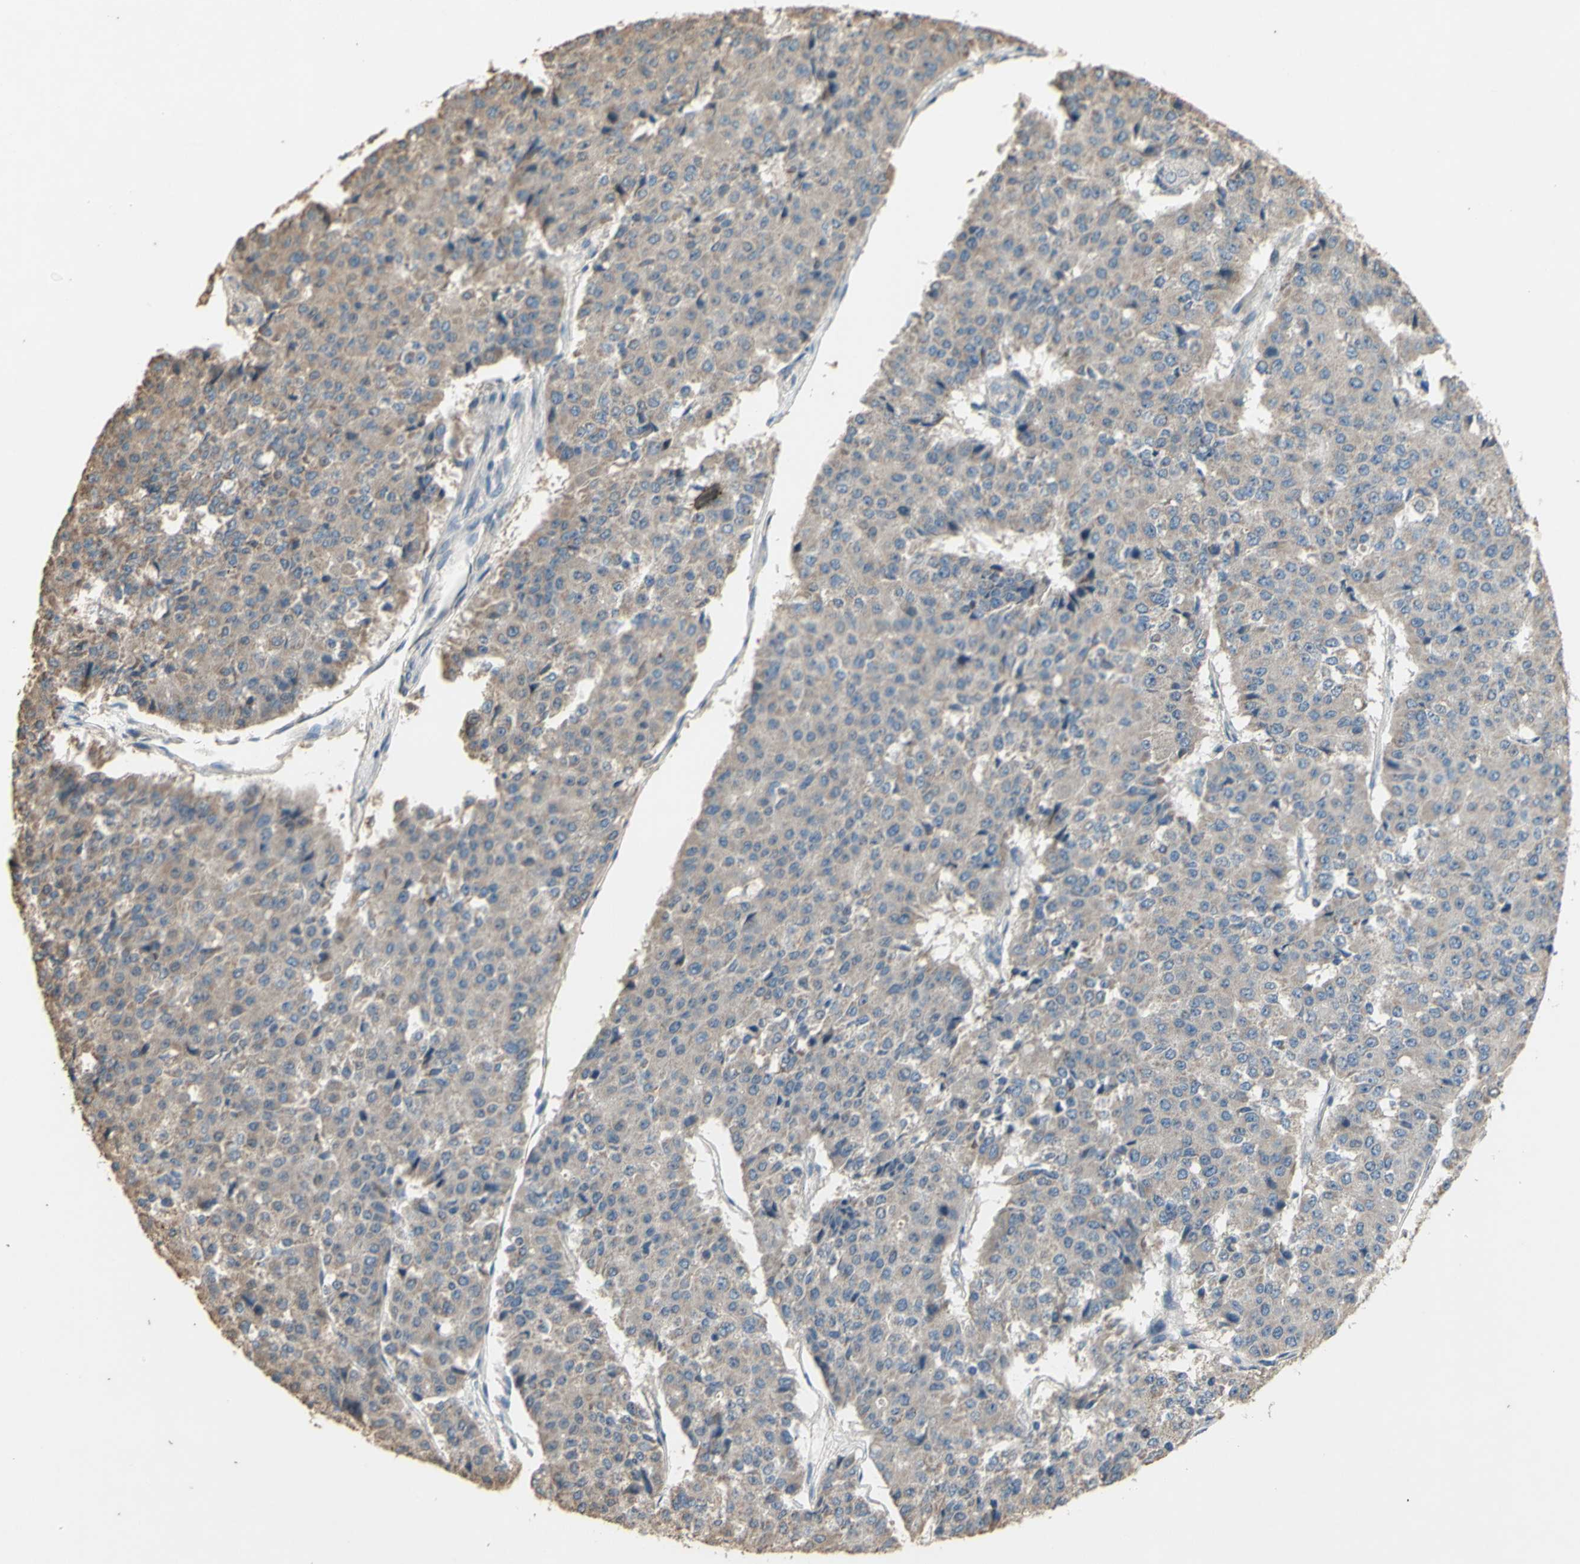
{"staining": {"intensity": "weak", "quantity": "<25%", "location": "cytoplasmic/membranous"}, "tissue": "pancreatic cancer", "cell_type": "Tumor cells", "image_type": "cancer", "snomed": [{"axis": "morphology", "description": "Adenocarcinoma, NOS"}, {"axis": "topography", "description": "Pancreas"}], "caption": "DAB (3,3'-diaminobenzidine) immunohistochemical staining of human adenocarcinoma (pancreatic) reveals no significant expression in tumor cells.", "gene": "PTGIS", "patient": {"sex": "male", "age": 50}}